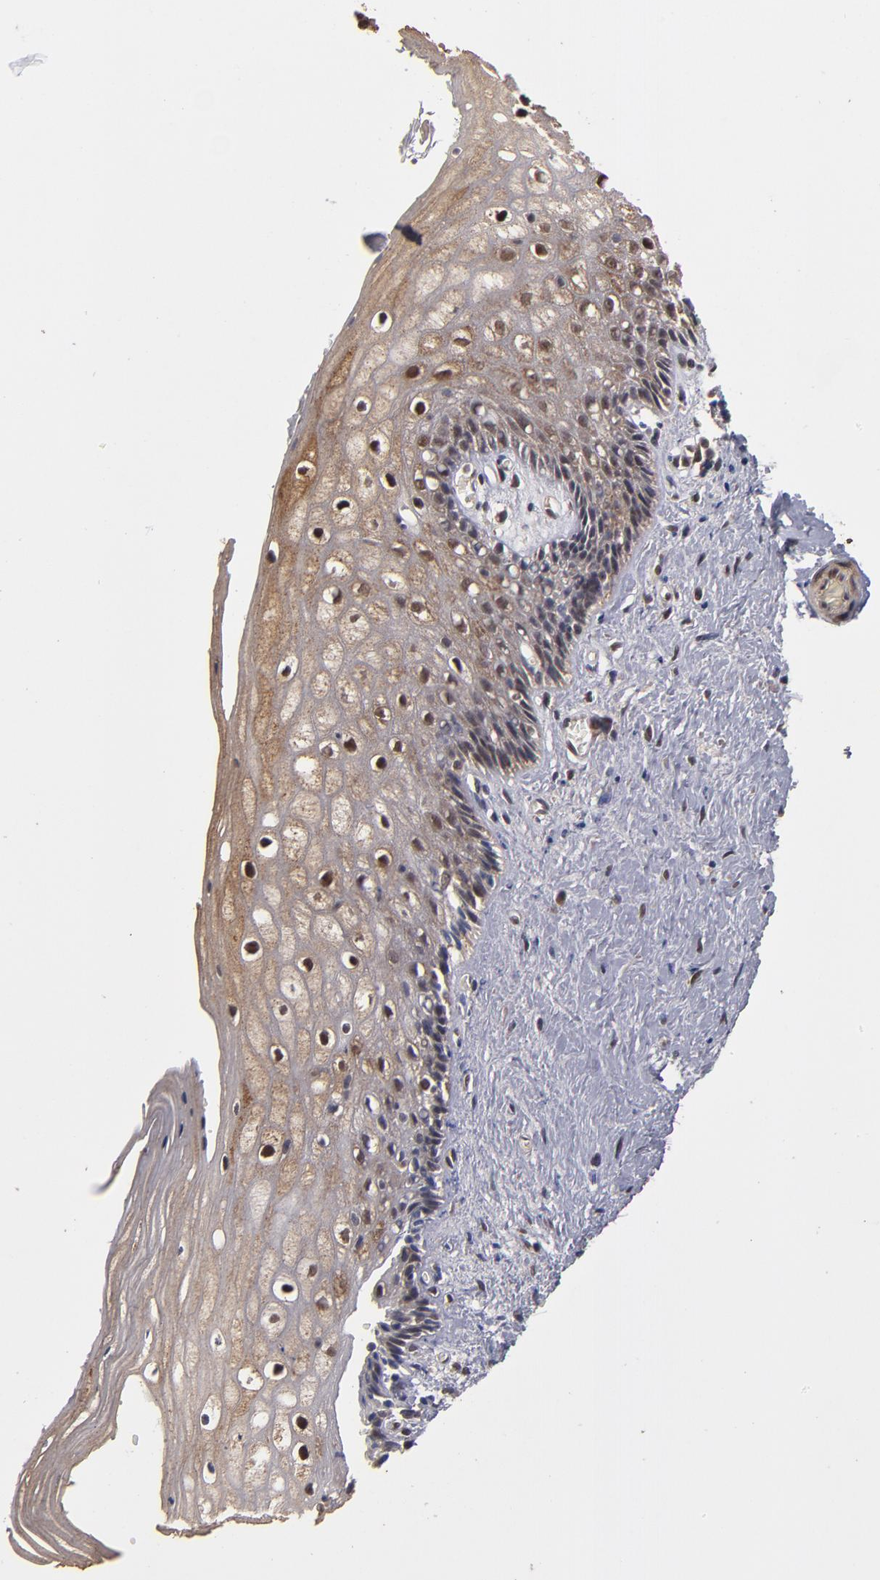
{"staining": {"intensity": "moderate", "quantity": ">75%", "location": "cytoplasmic/membranous,nuclear"}, "tissue": "vagina", "cell_type": "Squamous epithelial cells", "image_type": "normal", "snomed": [{"axis": "morphology", "description": "Normal tissue, NOS"}, {"axis": "topography", "description": "Vagina"}], "caption": "IHC image of unremarkable human vagina stained for a protein (brown), which displays medium levels of moderate cytoplasmic/membranous,nuclear staining in about >75% of squamous epithelial cells.", "gene": "CUL5", "patient": {"sex": "female", "age": 46}}